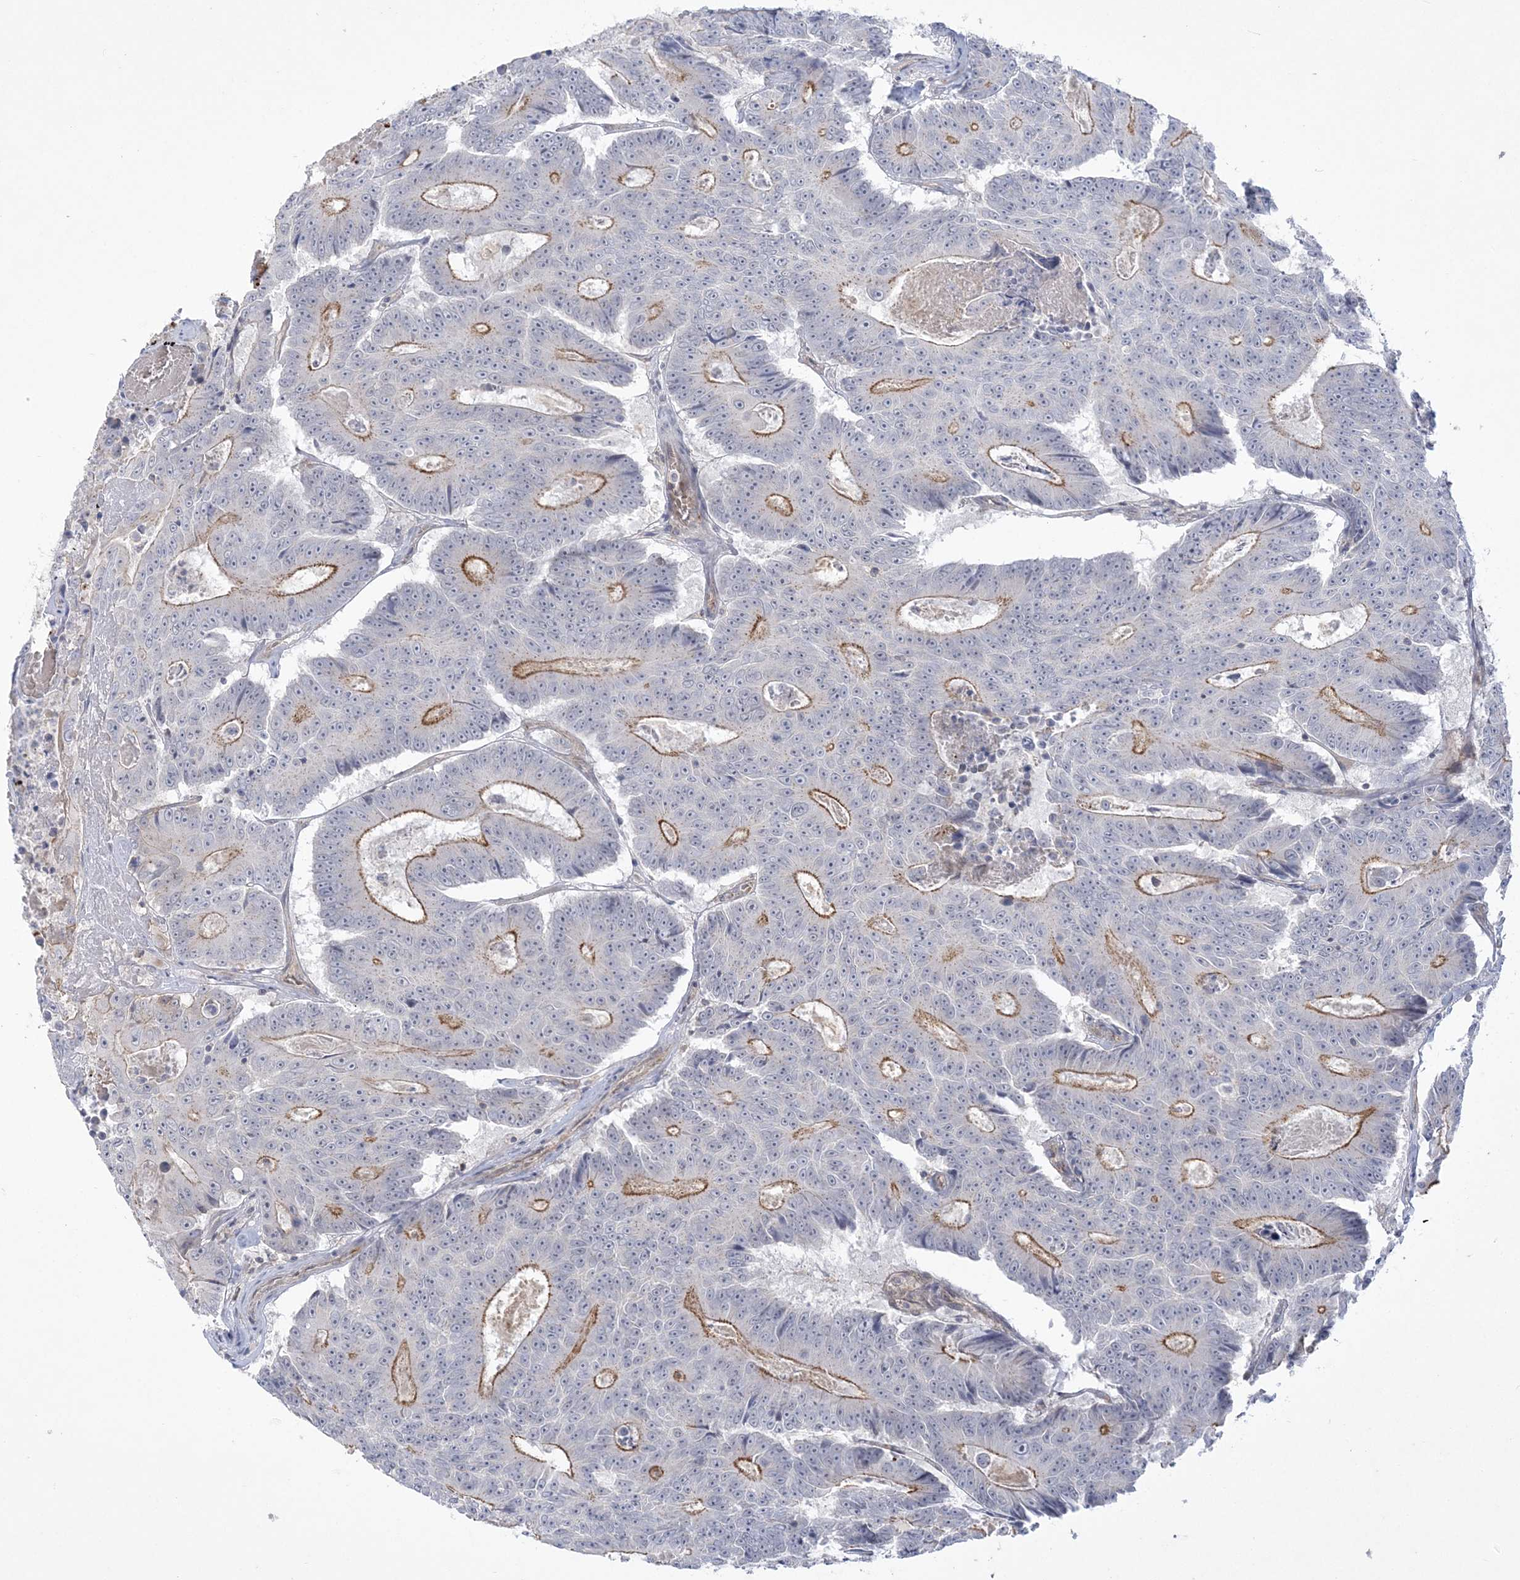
{"staining": {"intensity": "moderate", "quantity": "25%-75%", "location": "cytoplasmic/membranous"}, "tissue": "colorectal cancer", "cell_type": "Tumor cells", "image_type": "cancer", "snomed": [{"axis": "morphology", "description": "Adenocarcinoma, NOS"}, {"axis": "topography", "description": "Colon"}], "caption": "This image displays immunohistochemistry staining of adenocarcinoma (colorectal), with medium moderate cytoplasmic/membranous expression in approximately 25%-75% of tumor cells.", "gene": "ADAMTS12", "patient": {"sex": "male", "age": 83}}